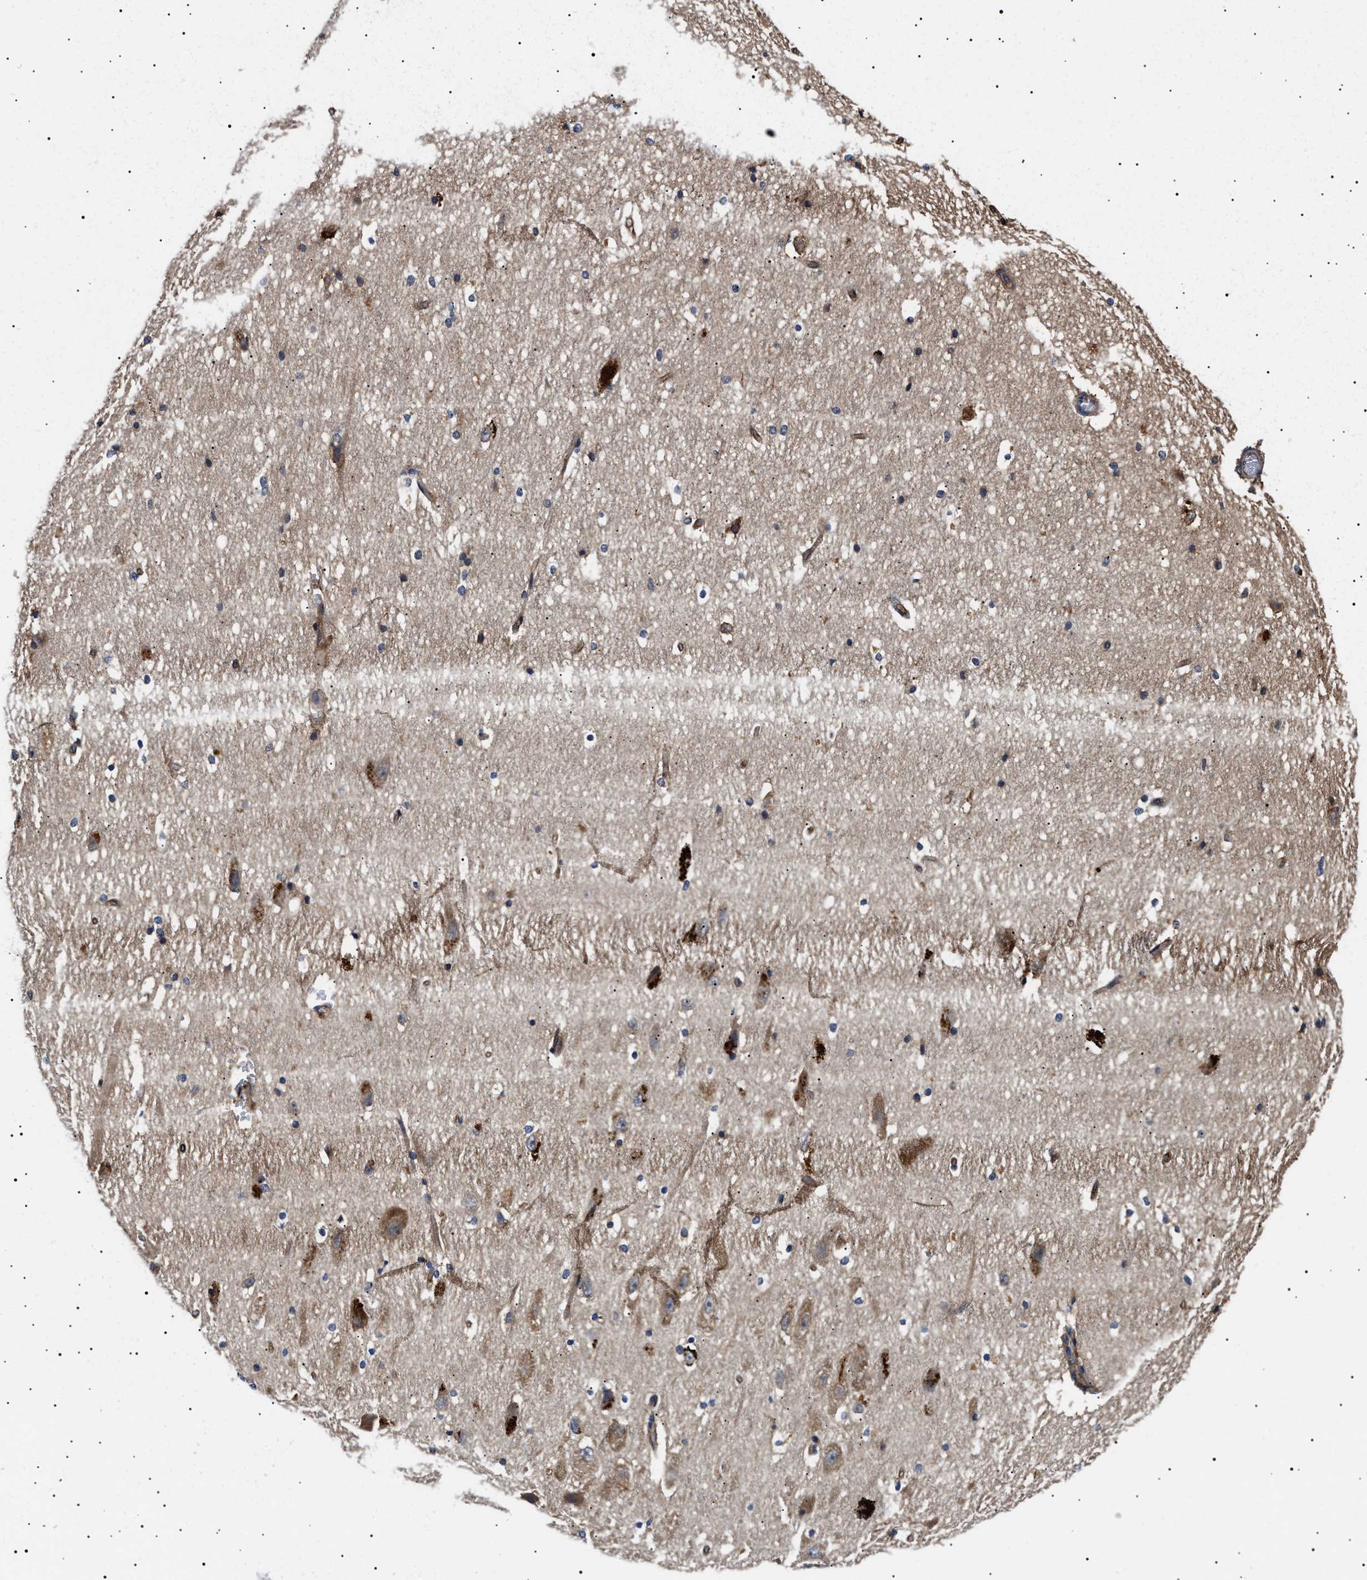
{"staining": {"intensity": "strong", "quantity": "<25%", "location": "cytoplasmic/membranous"}, "tissue": "hippocampus", "cell_type": "Glial cells", "image_type": "normal", "snomed": [{"axis": "morphology", "description": "Normal tissue, NOS"}, {"axis": "topography", "description": "Hippocampus"}], "caption": "Glial cells show strong cytoplasmic/membranous expression in about <25% of cells in benign hippocampus. (Brightfield microscopy of DAB IHC at high magnification).", "gene": "TPP2", "patient": {"sex": "female", "age": 19}}